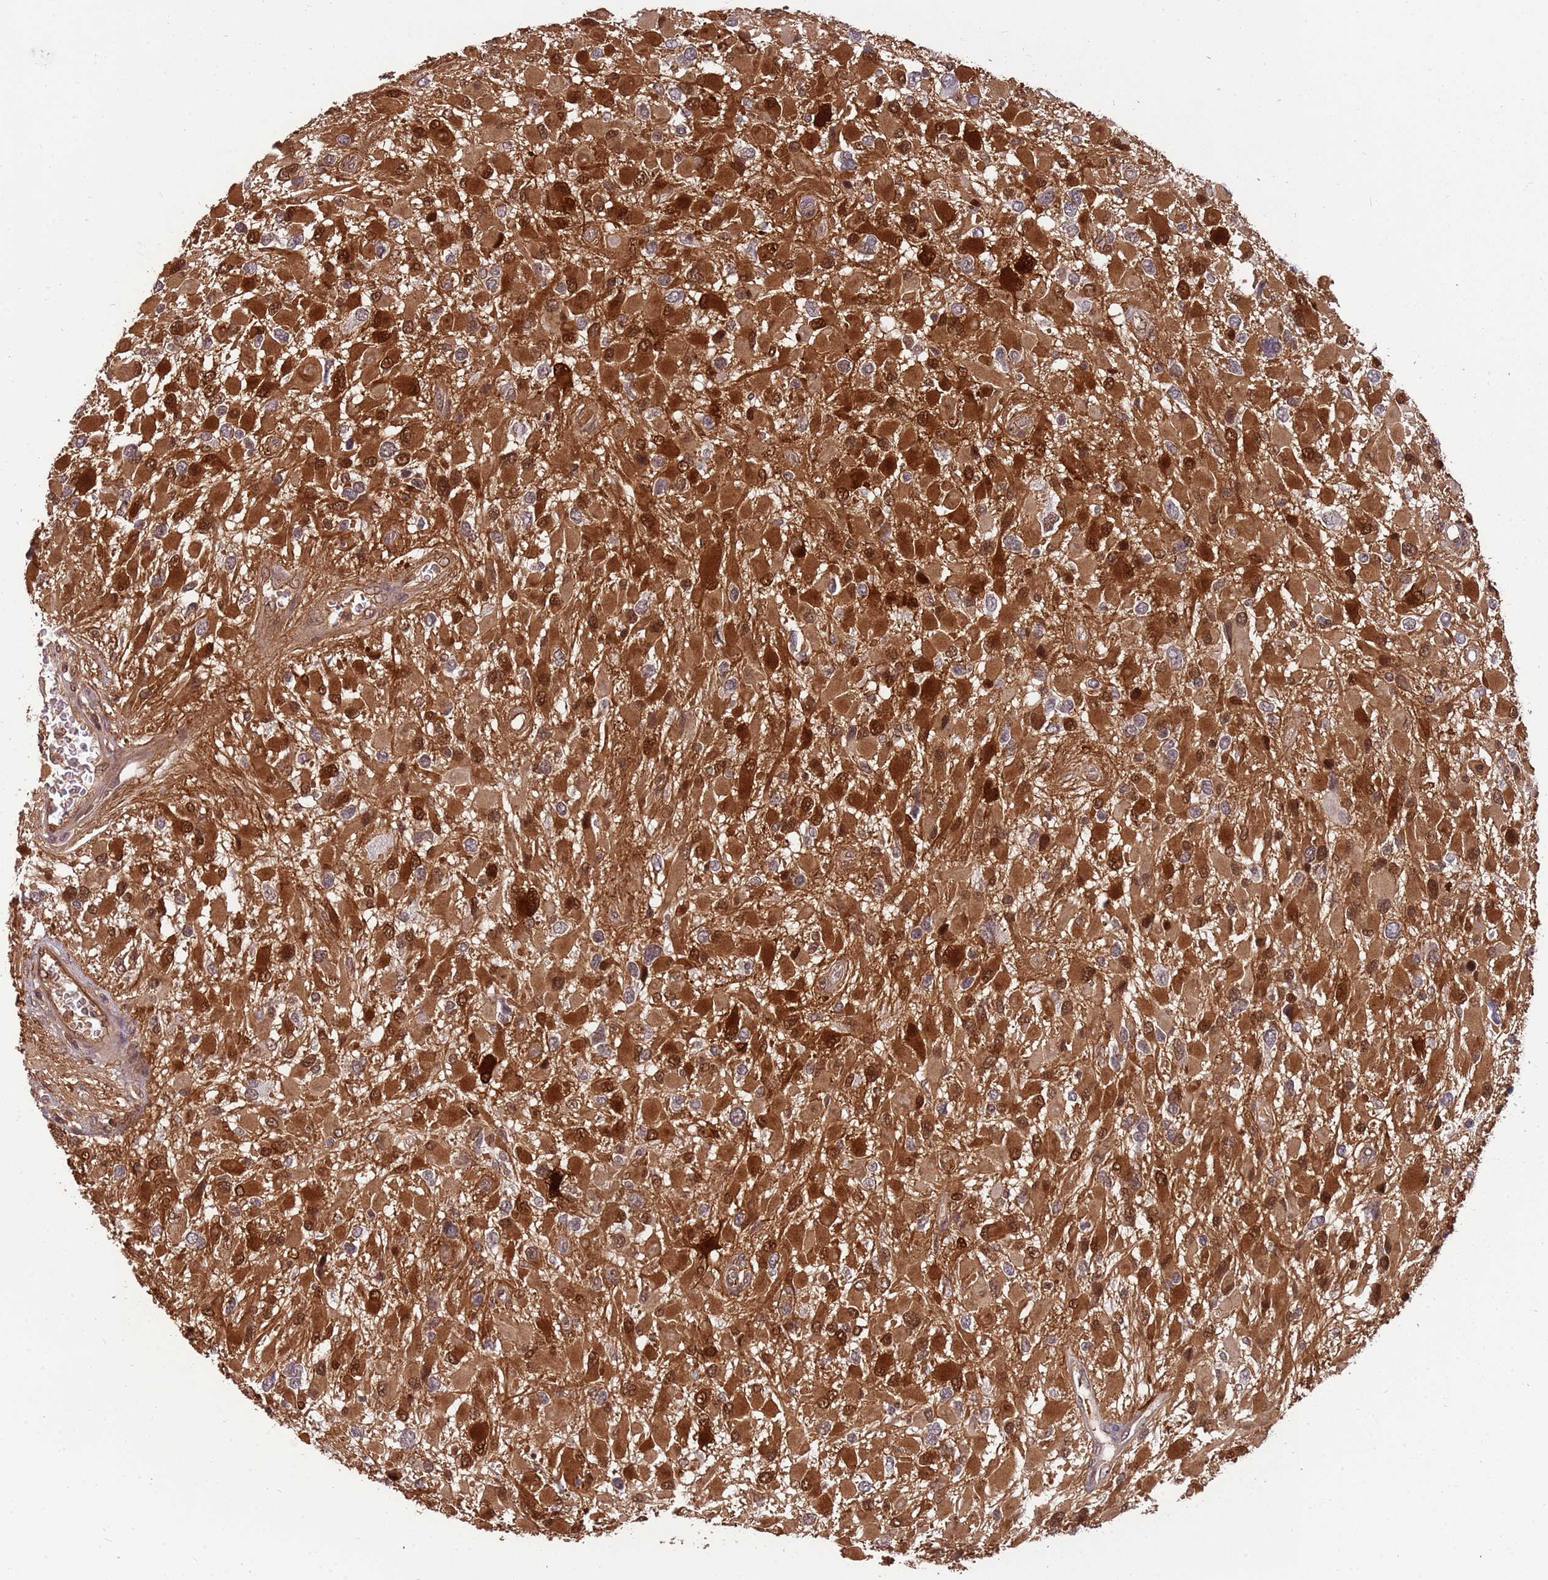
{"staining": {"intensity": "strong", "quantity": ">75%", "location": "cytoplasmic/membranous,nuclear"}, "tissue": "glioma", "cell_type": "Tumor cells", "image_type": "cancer", "snomed": [{"axis": "morphology", "description": "Glioma, malignant, High grade"}, {"axis": "topography", "description": "Brain"}], "caption": "Malignant high-grade glioma was stained to show a protein in brown. There is high levels of strong cytoplasmic/membranous and nuclear staining in about >75% of tumor cells.", "gene": "GBP2", "patient": {"sex": "male", "age": 53}}